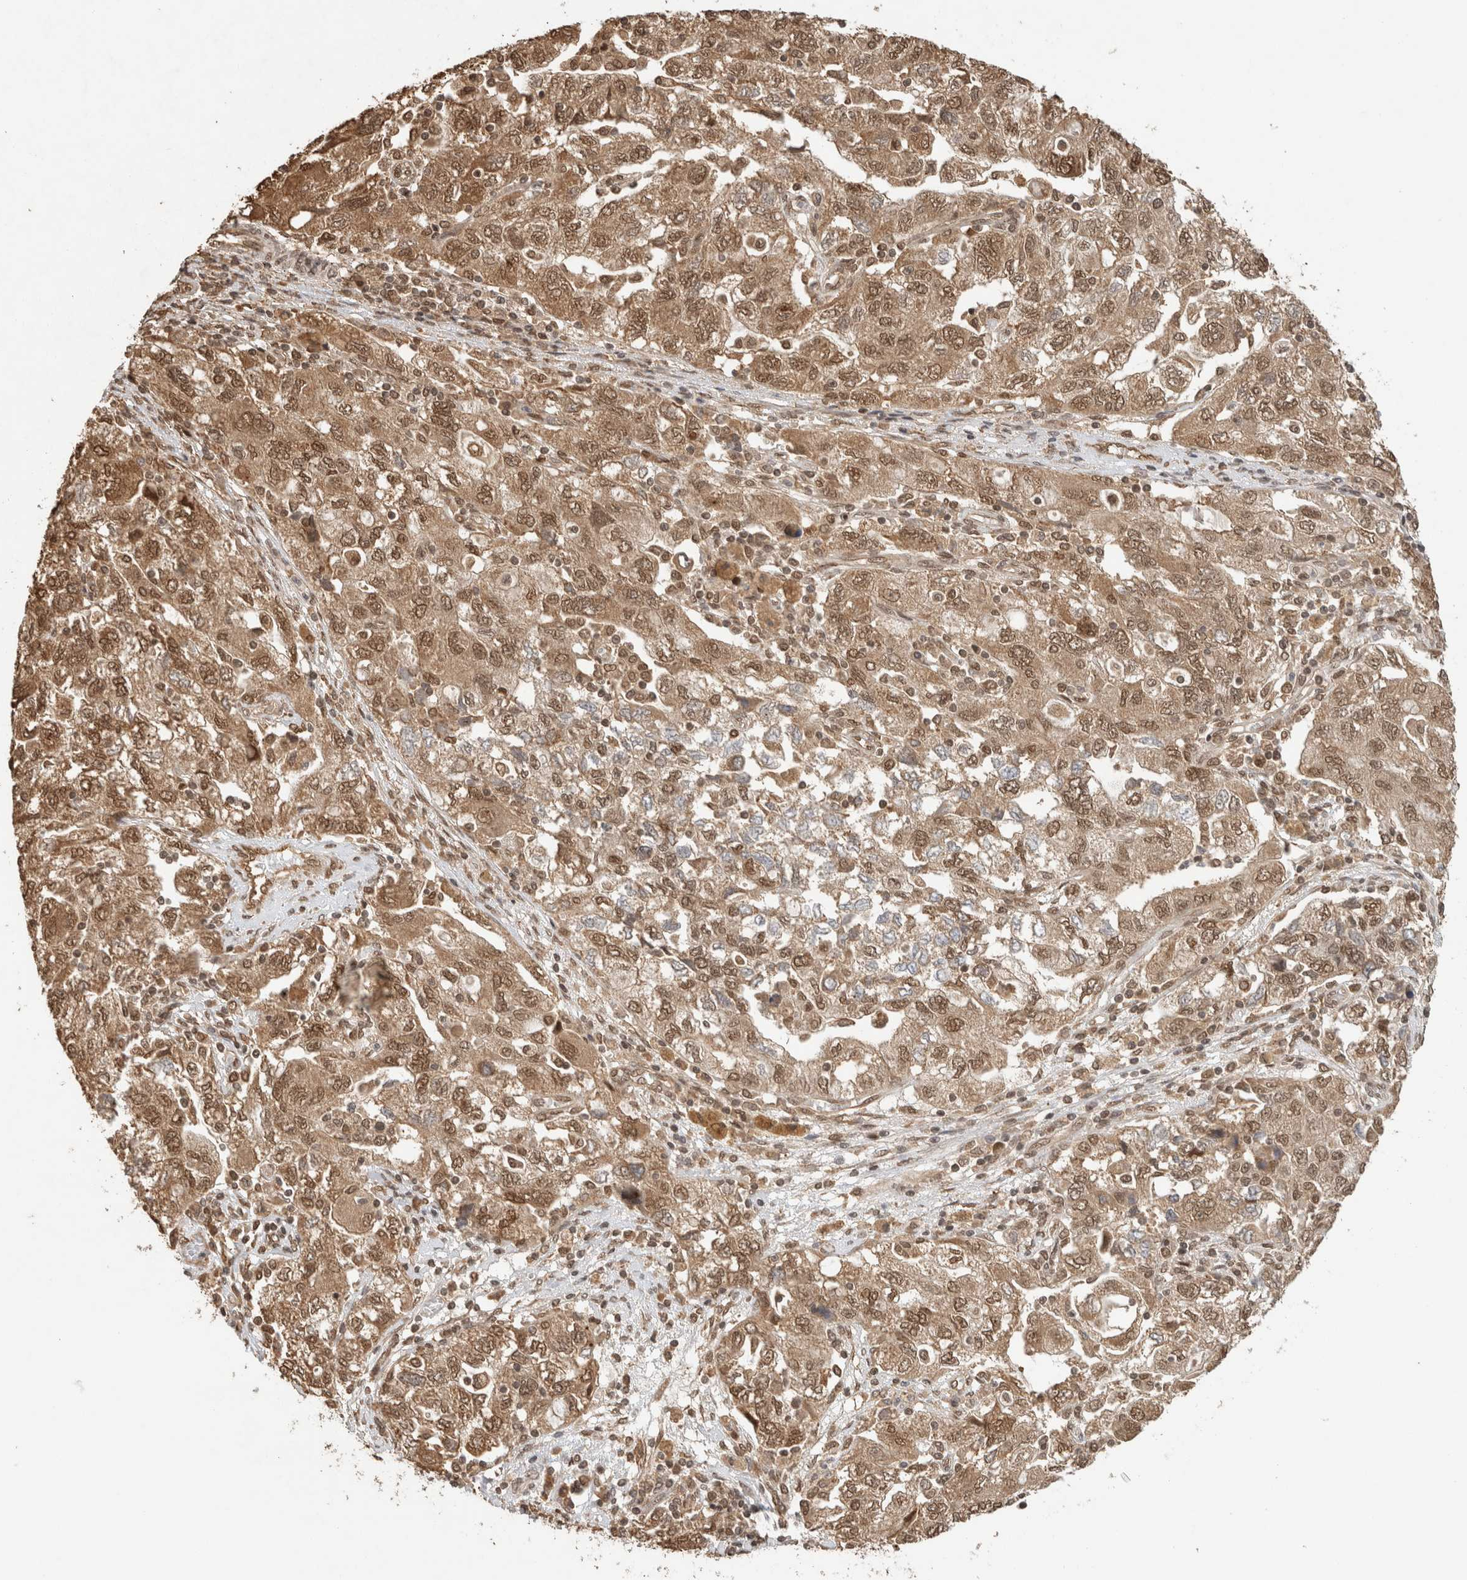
{"staining": {"intensity": "moderate", "quantity": ">75%", "location": "cytoplasmic/membranous,nuclear"}, "tissue": "ovarian cancer", "cell_type": "Tumor cells", "image_type": "cancer", "snomed": [{"axis": "morphology", "description": "Carcinoma, NOS"}, {"axis": "morphology", "description": "Cystadenocarcinoma, serous, NOS"}, {"axis": "topography", "description": "Ovary"}], "caption": "Immunohistochemistry (DAB) staining of human ovarian carcinoma reveals moderate cytoplasmic/membranous and nuclear protein staining in about >75% of tumor cells. (brown staining indicates protein expression, while blue staining denotes nuclei).", "gene": "C1orf21", "patient": {"sex": "female", "age": 69}}